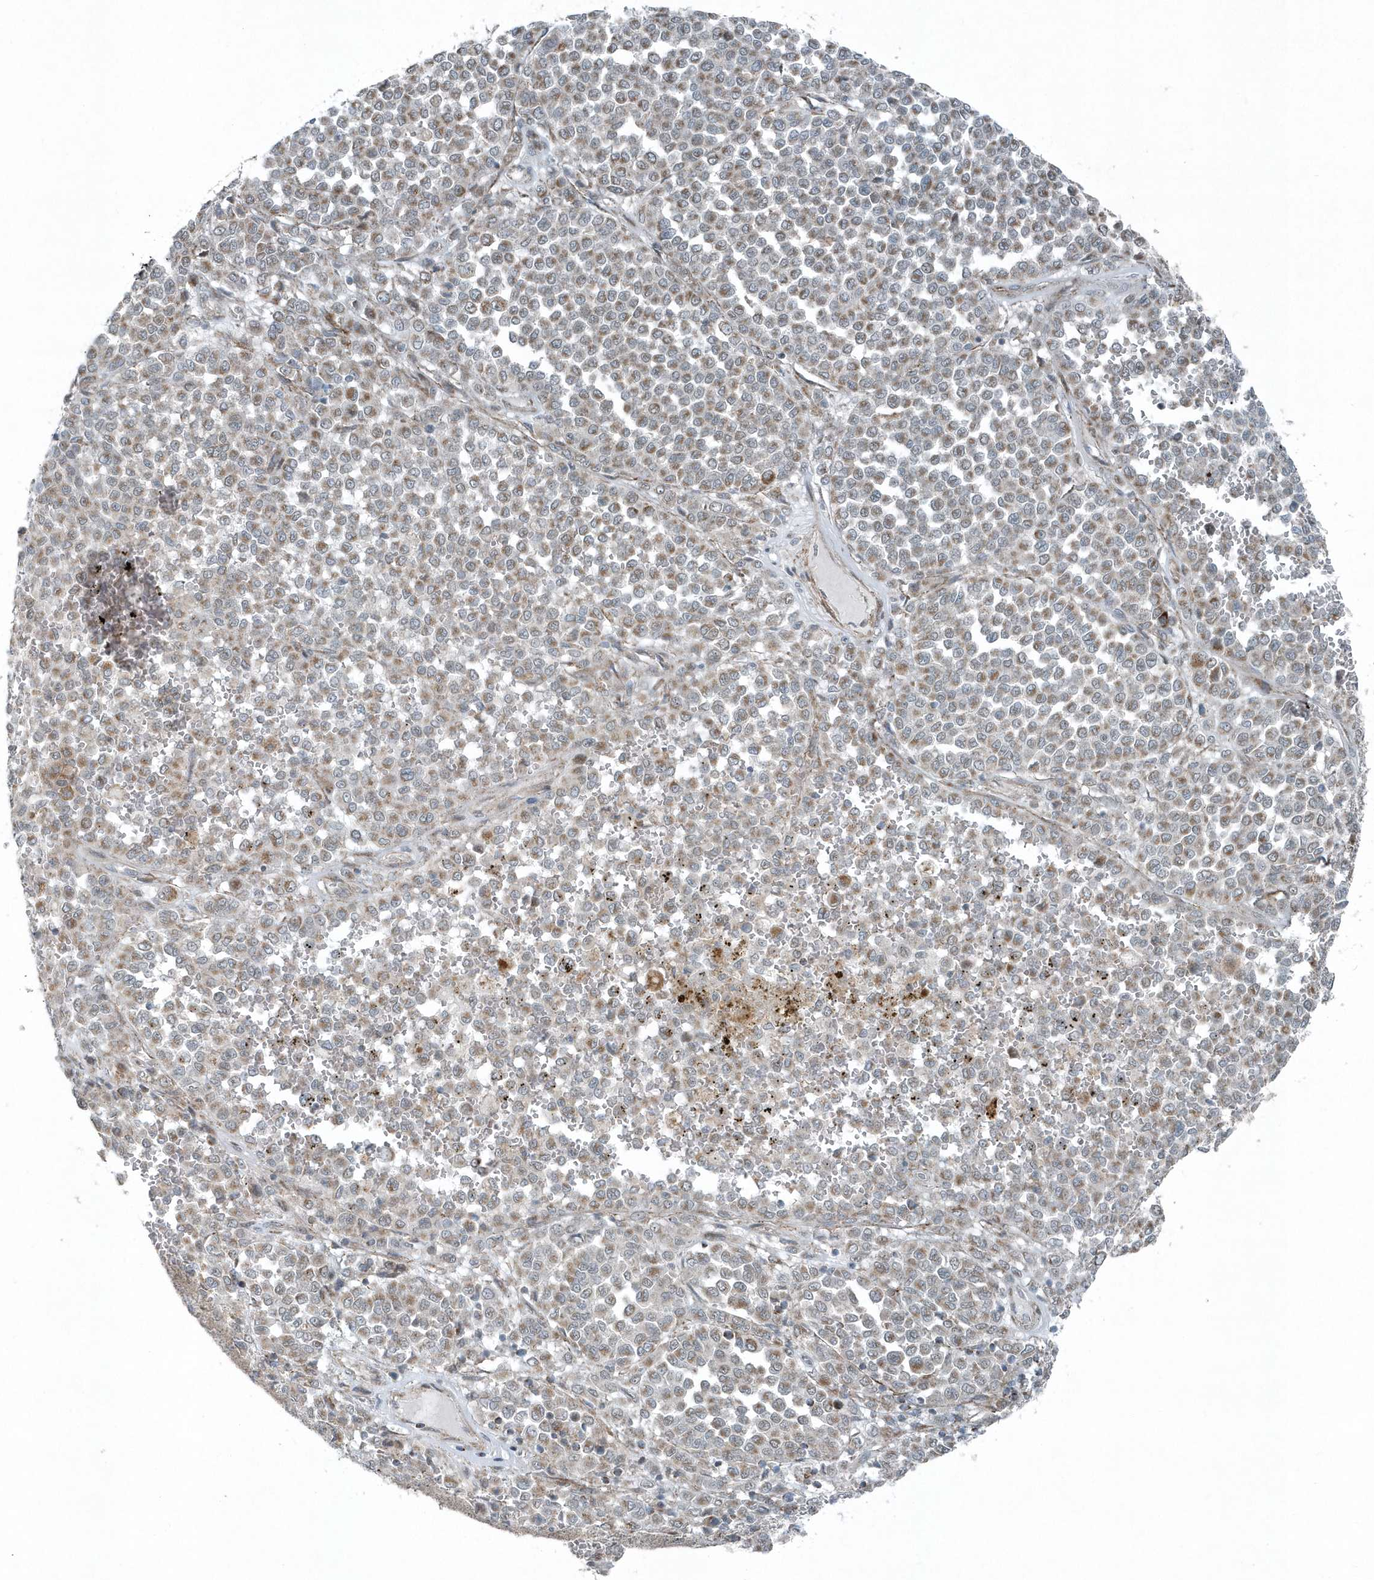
{"staining": {"intensity": "weak", "quantity": "25%-75%", "location": "cytoplasmic/membranous"}, "tissue": "melanoma", "cell_type": "Tumor cells", "image_type": "cancer", "snomed": [{"axis": "morphology", "description": "Malignant melanoma, Metastatic site"}, {"axis": "topography", "description": "Pancreas"}], "caption": "The photomicrograph displays a brown stain indicating the presence of a protein in the cytoplasmic/membranous of tumor cells in malignant melanoma (metastatic site).", "gene": "GCC2", "patient": {"sex": "female", "age": 30}}